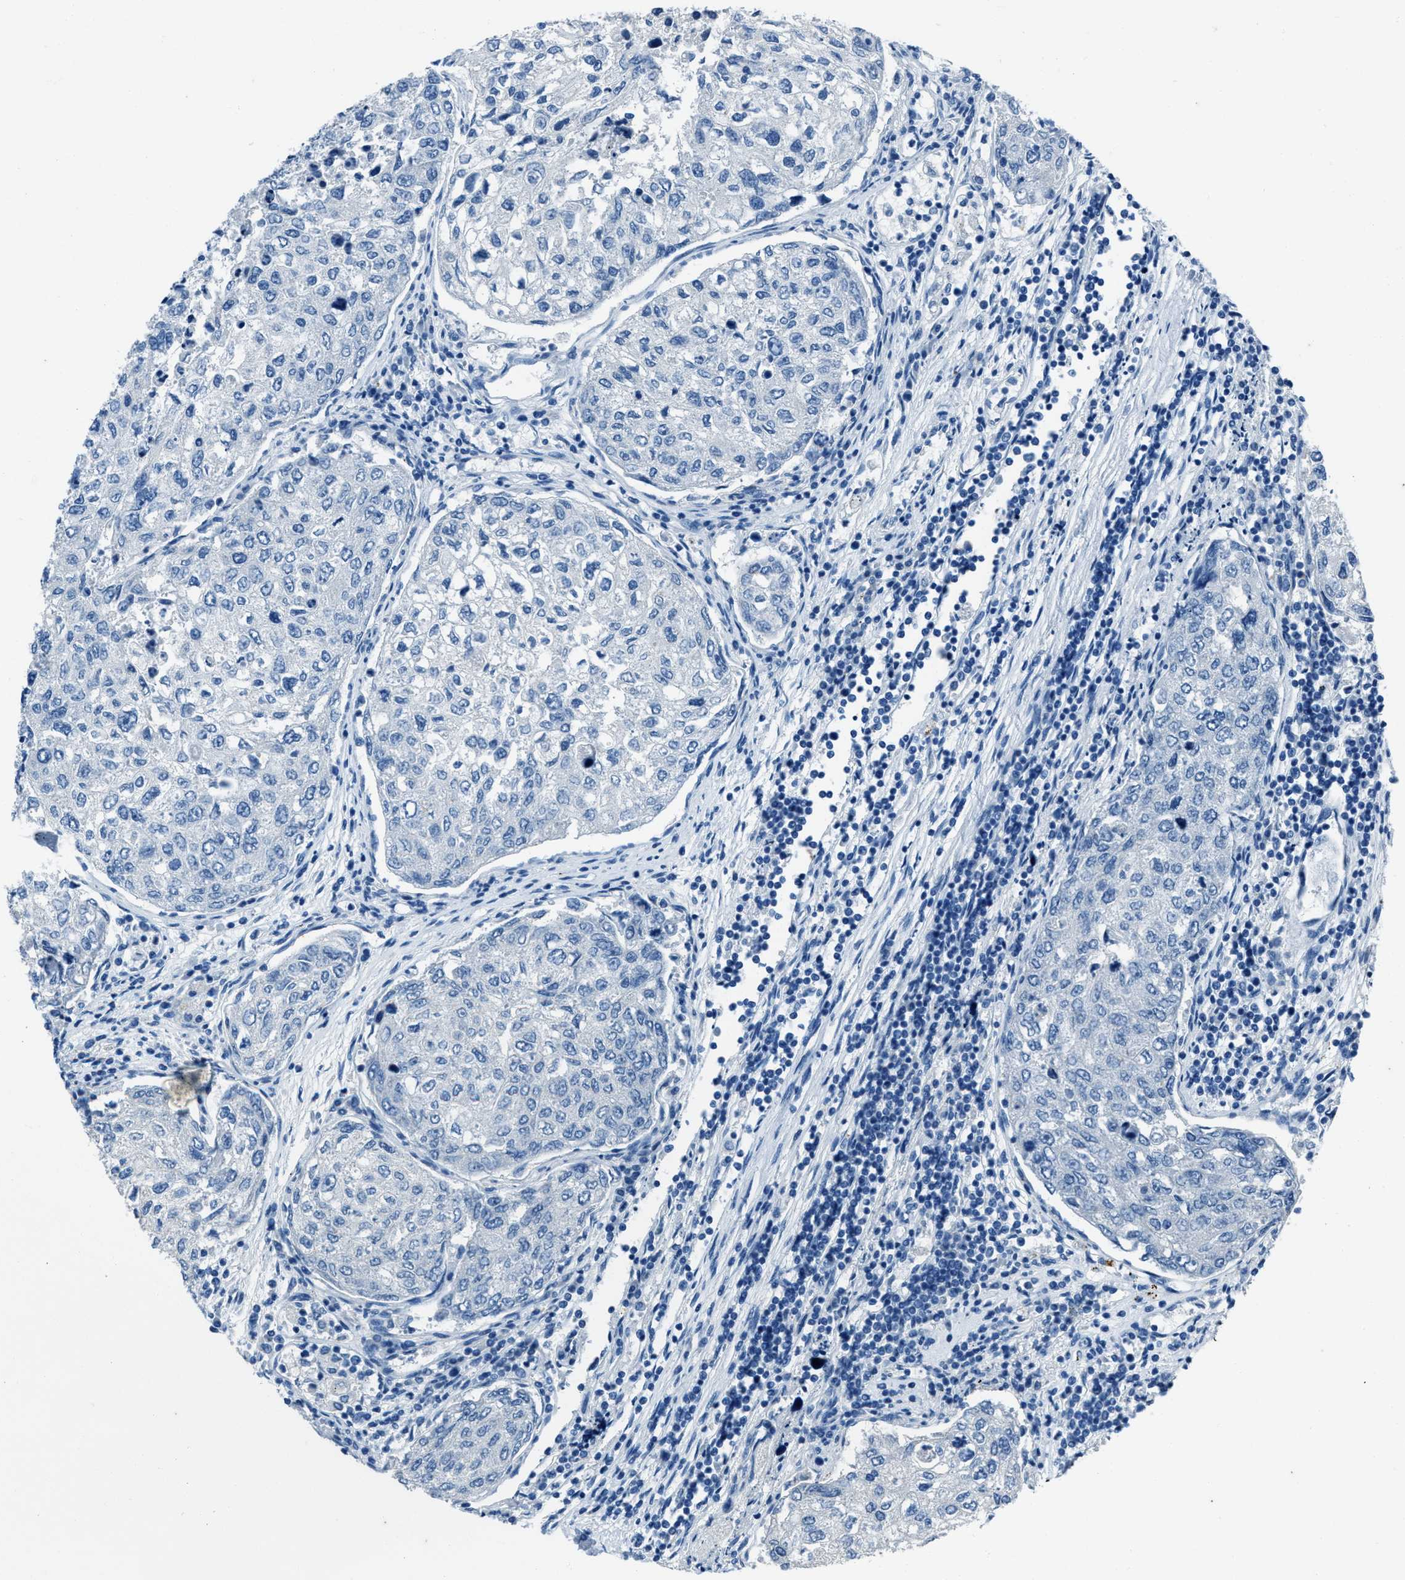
{"staining": {"intensity": "negative", "quantity": "none", "location": "none"}, "tissue": "urothelial cancer", "cell_type": "Tumor cells", "image_type": "cancer", "snomed": [{"axis": "morphology", "description": "Urothelial carcinoma, High grade"}, {"axis": "topography", "description": "Lymph node"}, {"axis": "topography", "description": "Urinary bladder"}], "caption": "A histopathology image of urothelial cancer stained for a protein demonstrates no brown staining in tumor cells.", "gene": "AMACR", "patient": {"sex": "male", "age": 51}}